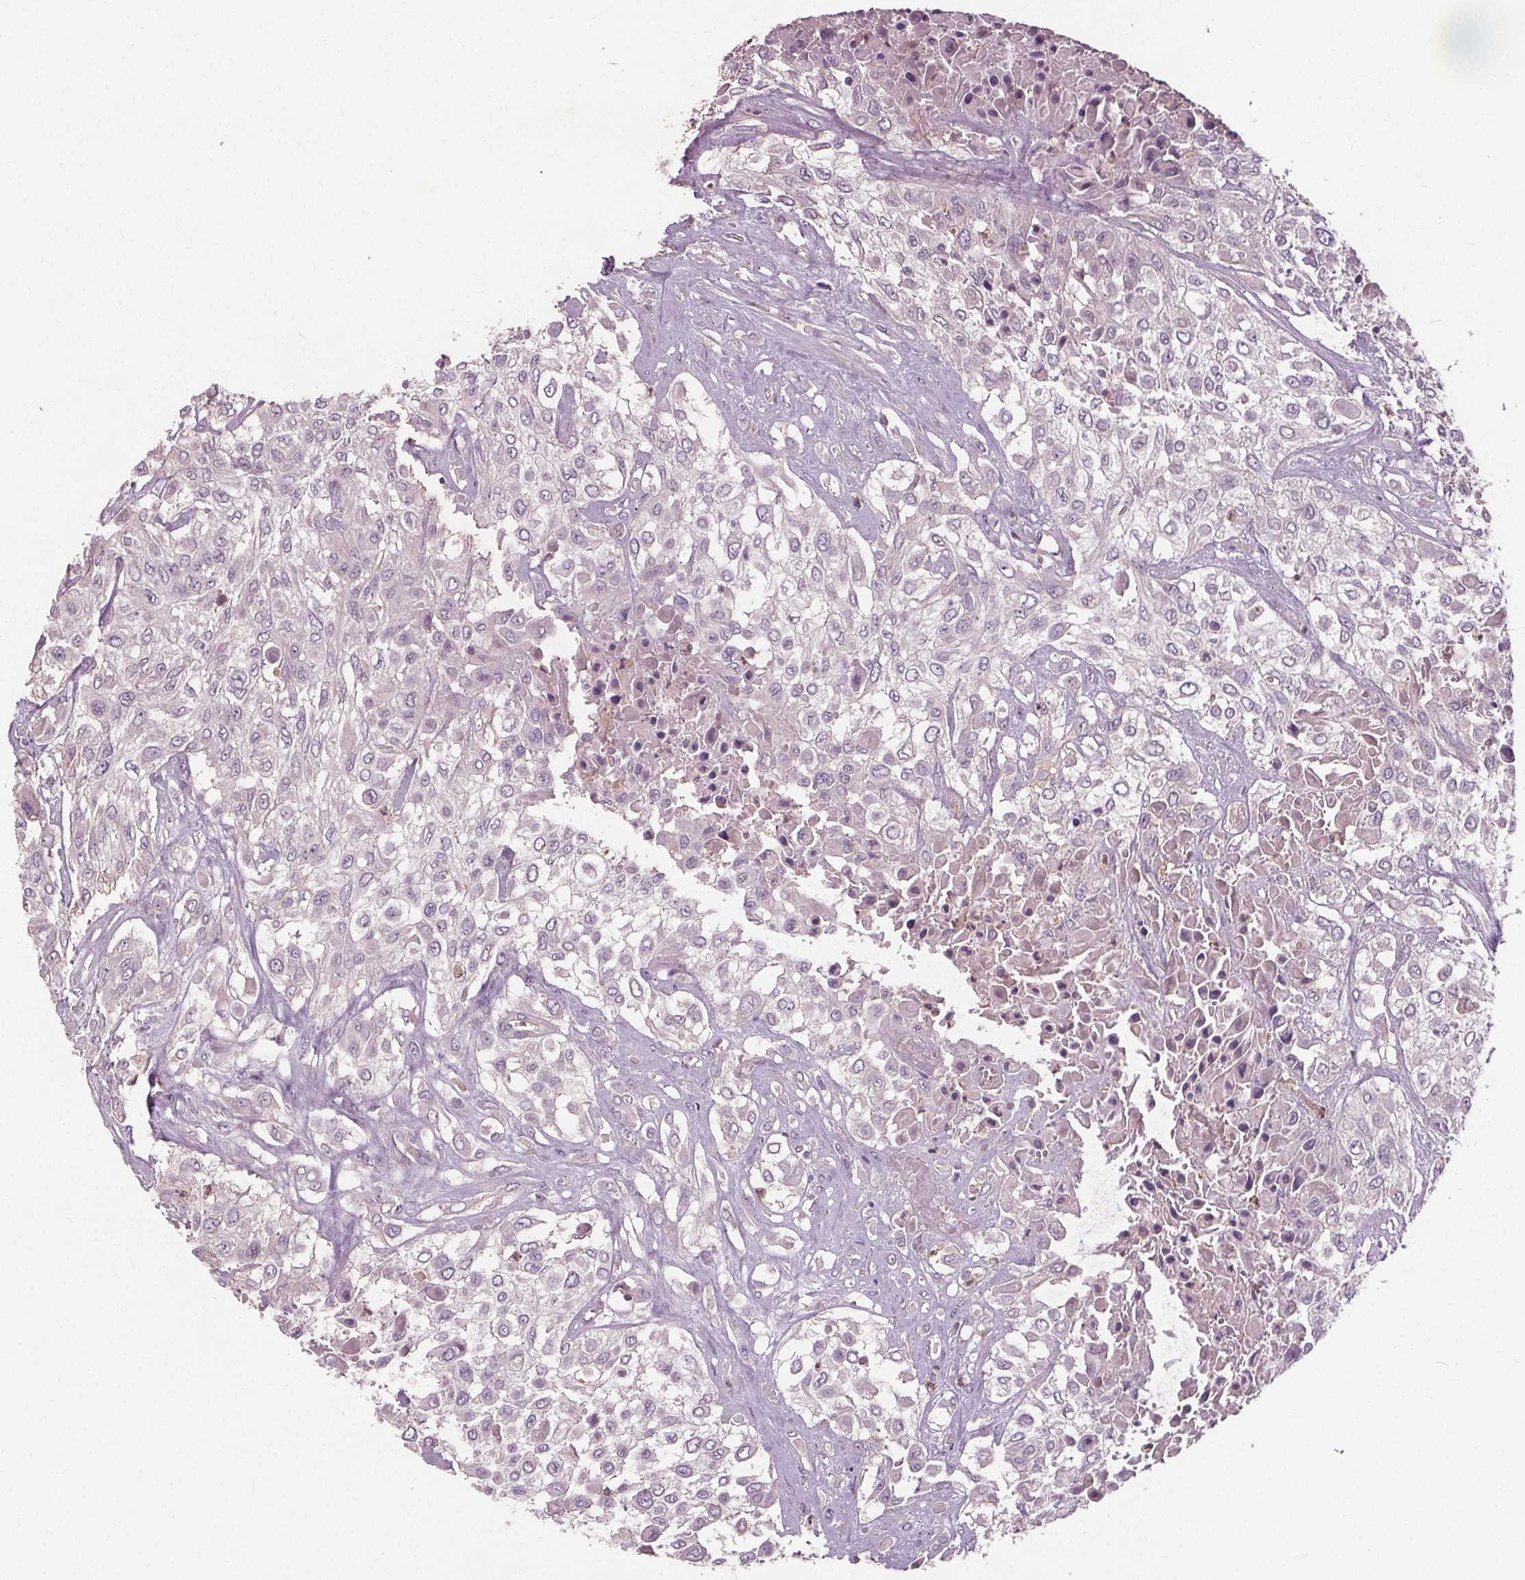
{"staining": {"intensity": "negative", "quantity": "none", "location": "none"}, "tissue": "urothelial cancer", "cell_type": "Tumor cells", "image_type": "cancer", "snomed": [{"axis": "morphology", "description": "Urothelial carcinoma, High grade"}, {"axis": "topography", "description": "Urinary bladder"}], "caption": "This is an immunohistochemistry image of urothelial cancer. There is no positivity in tumor cells.", "gene": "PDGFD", "patient": {"sex": "male", "age": 57}}